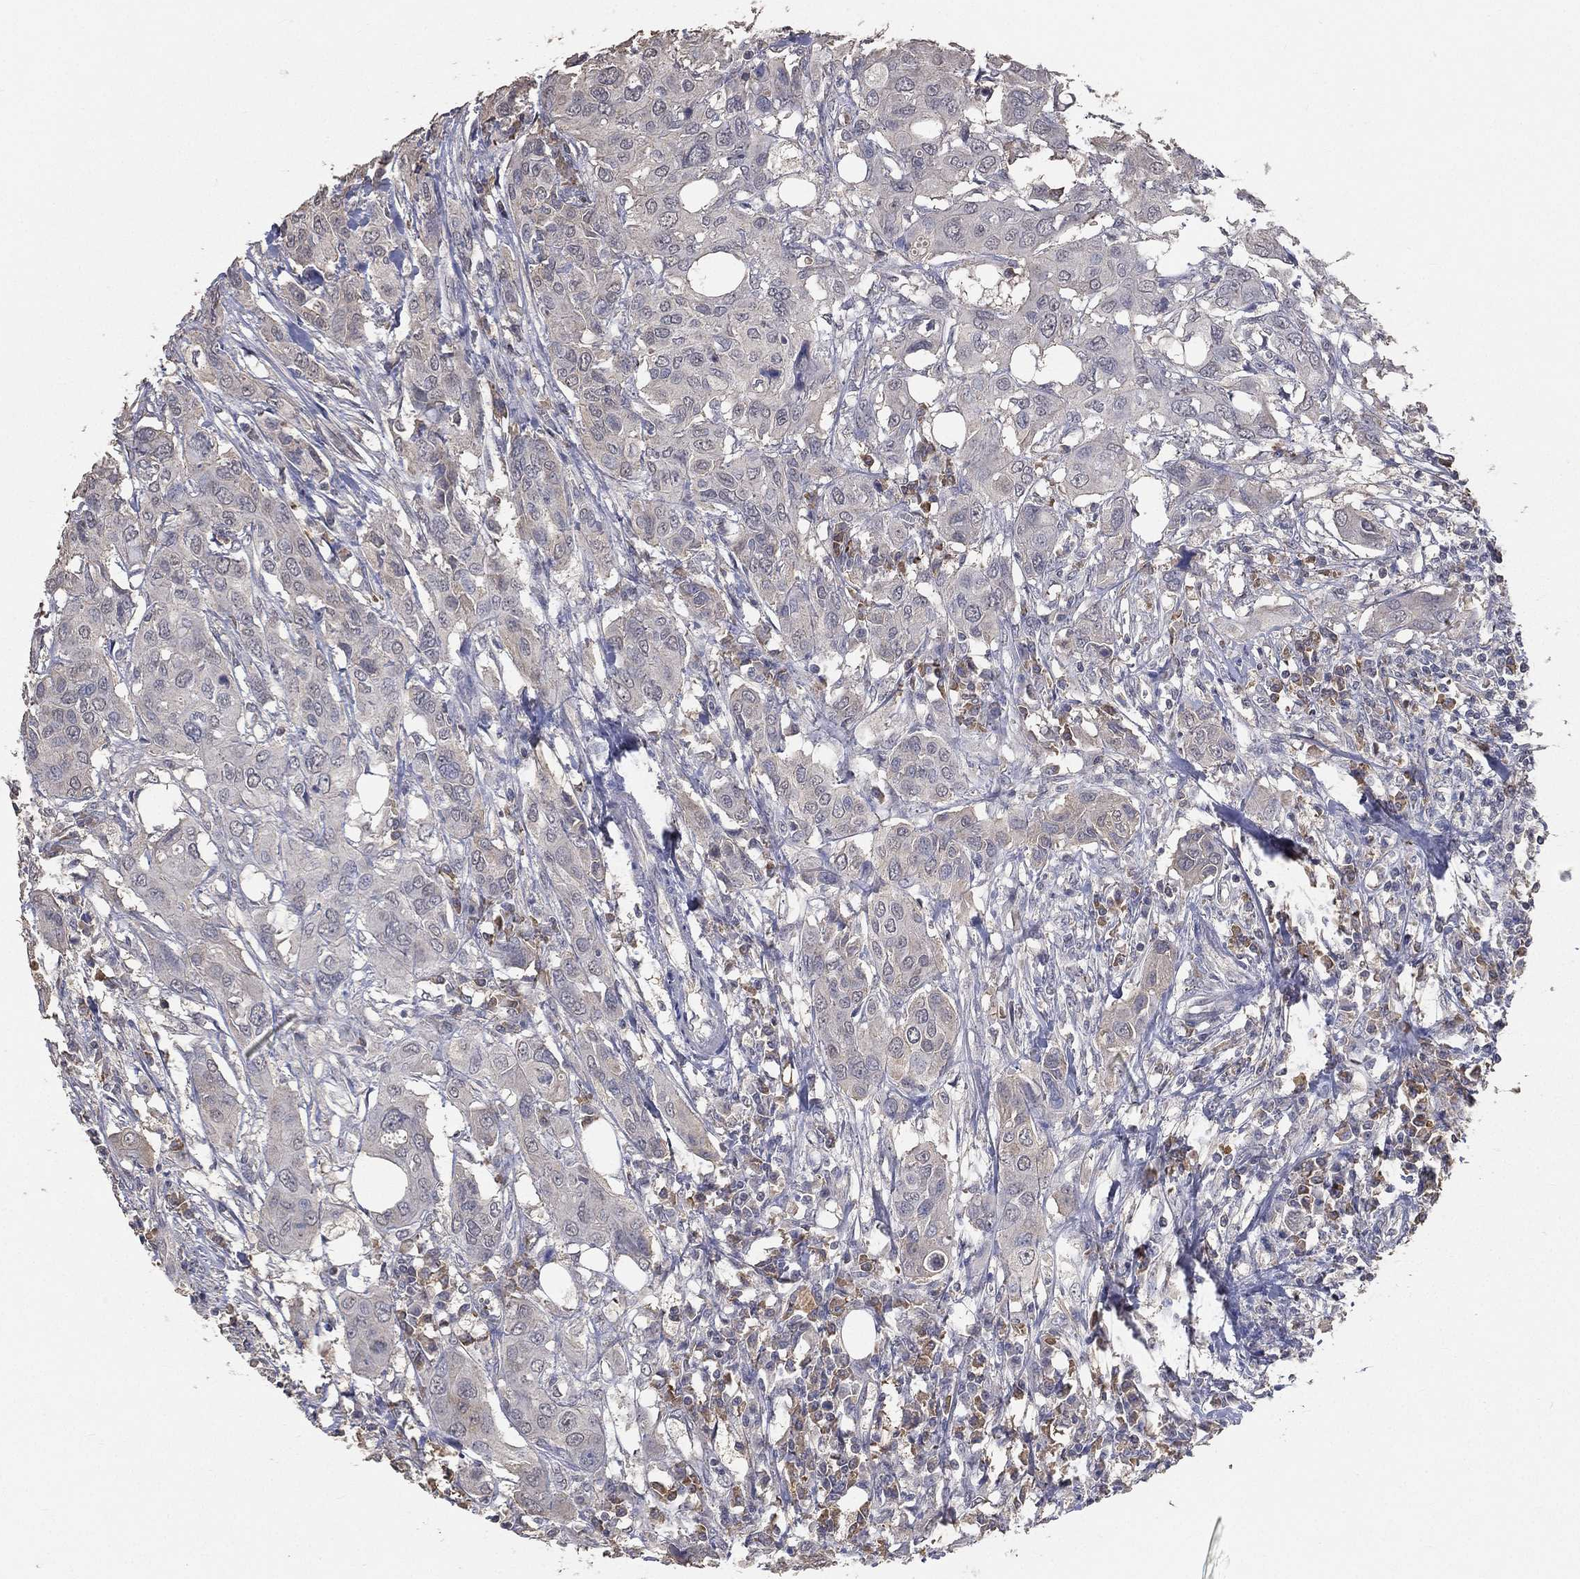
{"staining": {"intensity": "negative", "quantity": "none", "location": "none"}, "tissue": "urothelial cancer", "cell_type": "Tumor cells", "image_type": "cancer", "snomed": [{"axis": "morphology", "description": "Urothelial carcinoma, NOS"}, {"axis": "morphology", "description": "Urothelial carcinoma, High grade"}, {"axis": "topography", "description": "Urinary bladder"}], "caption": "This is an IHC photomicrograph of urothelial cancer. There is no positivity in tumor cells.", "gene": "SNAP25", "patient": {"sex": "male", "age": 63}}